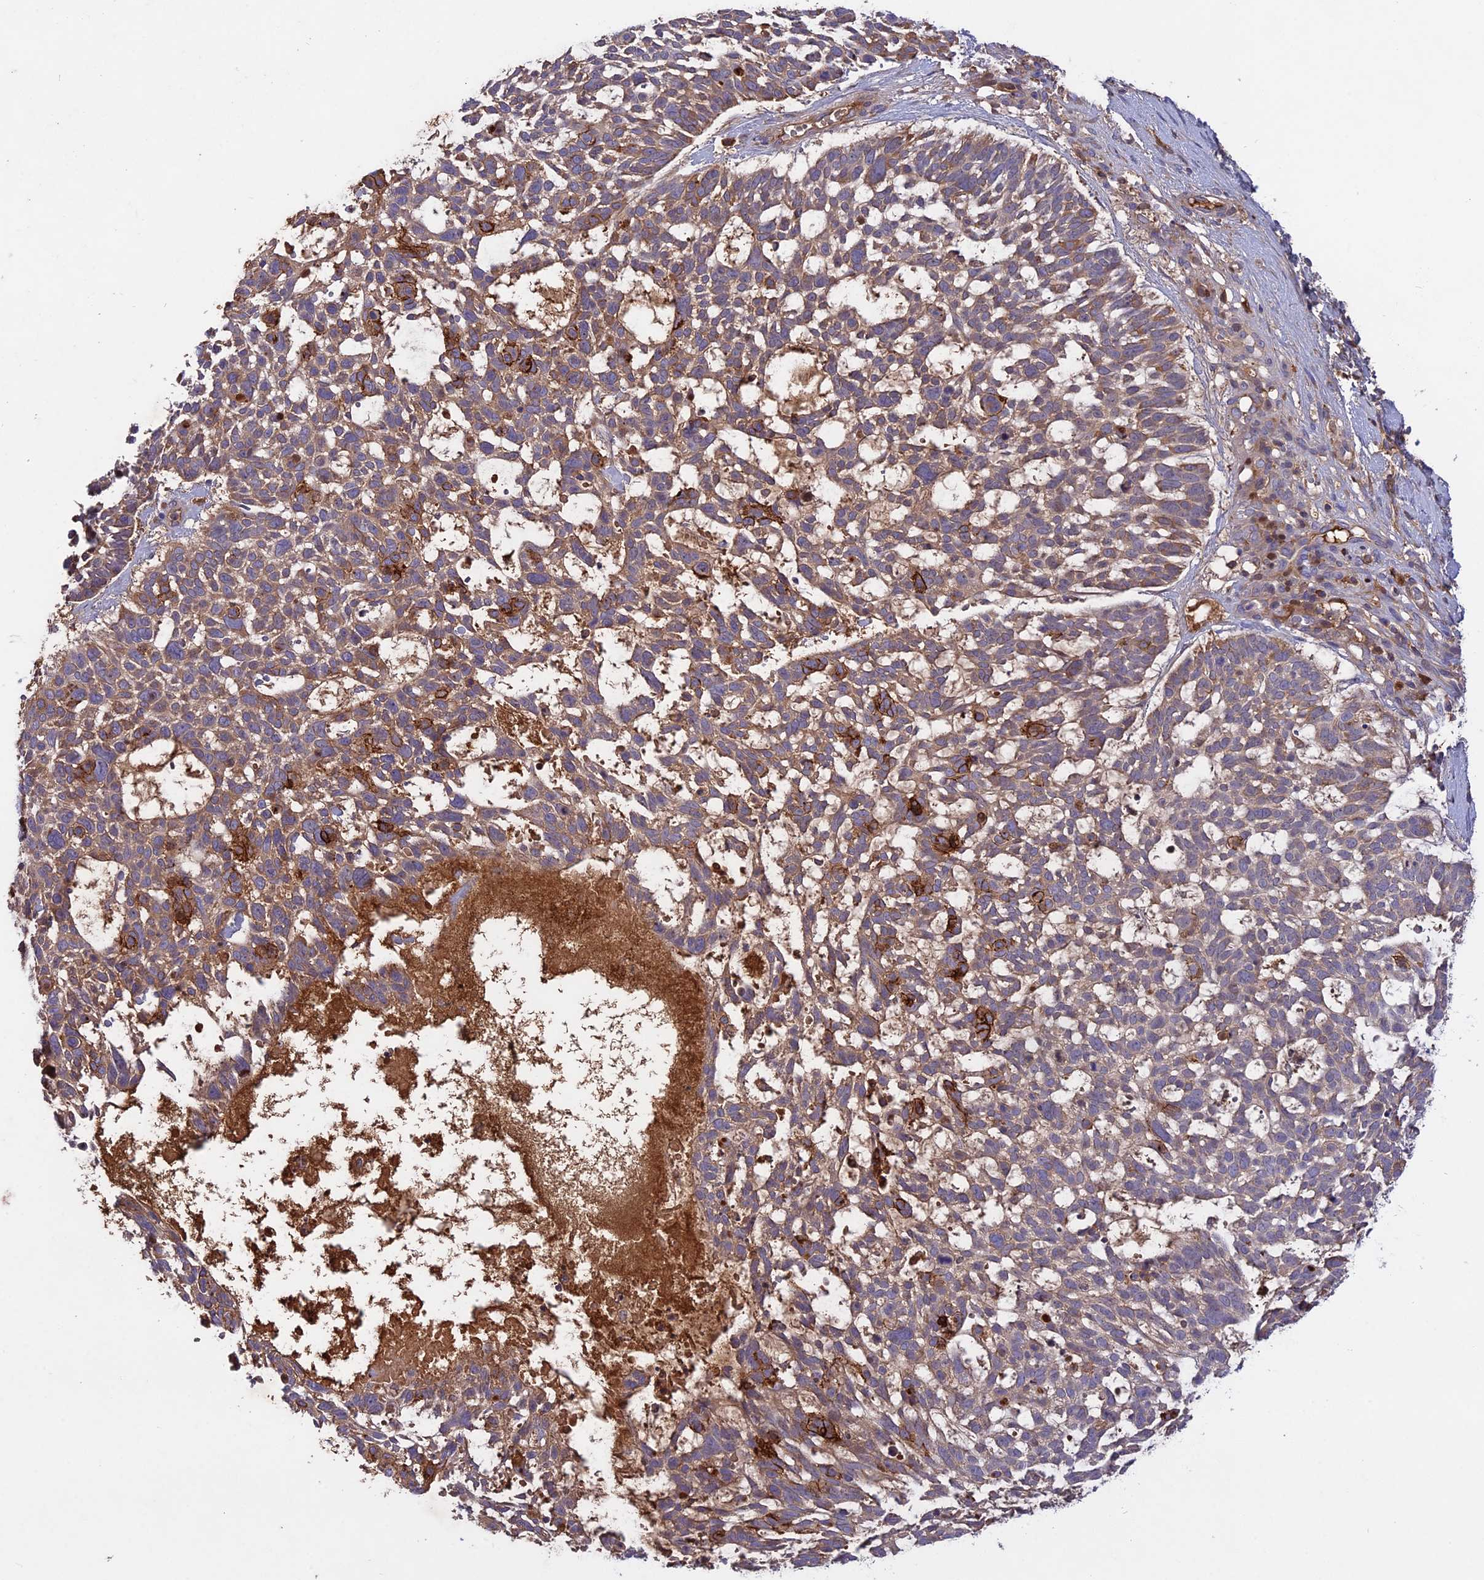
{"staining": {"intensity": "moderate", "quantity": "25%-75%", "location": "cytoplasmic/membranous"}, "tissue": "skin cancer", "cell_type": "Tumor cells", "image_type": "cancer", "snomed": [{"axis": "morphology", "description": "Basal cell carcinoma"}, {"axis": "topography", "description": "Skin"}], "caption": "Skin cancer (basal cell carcinoma) was stained to show a protein in brown. There is medium levels of moderate cytoplasmic/membranous expression in approximately 25%-75% of tumor cells. The protein of interest is shown in brown color, while the nuclei are stained blue.", "gene": "ADO", "patient": {"sex": "male", "age": 88}}